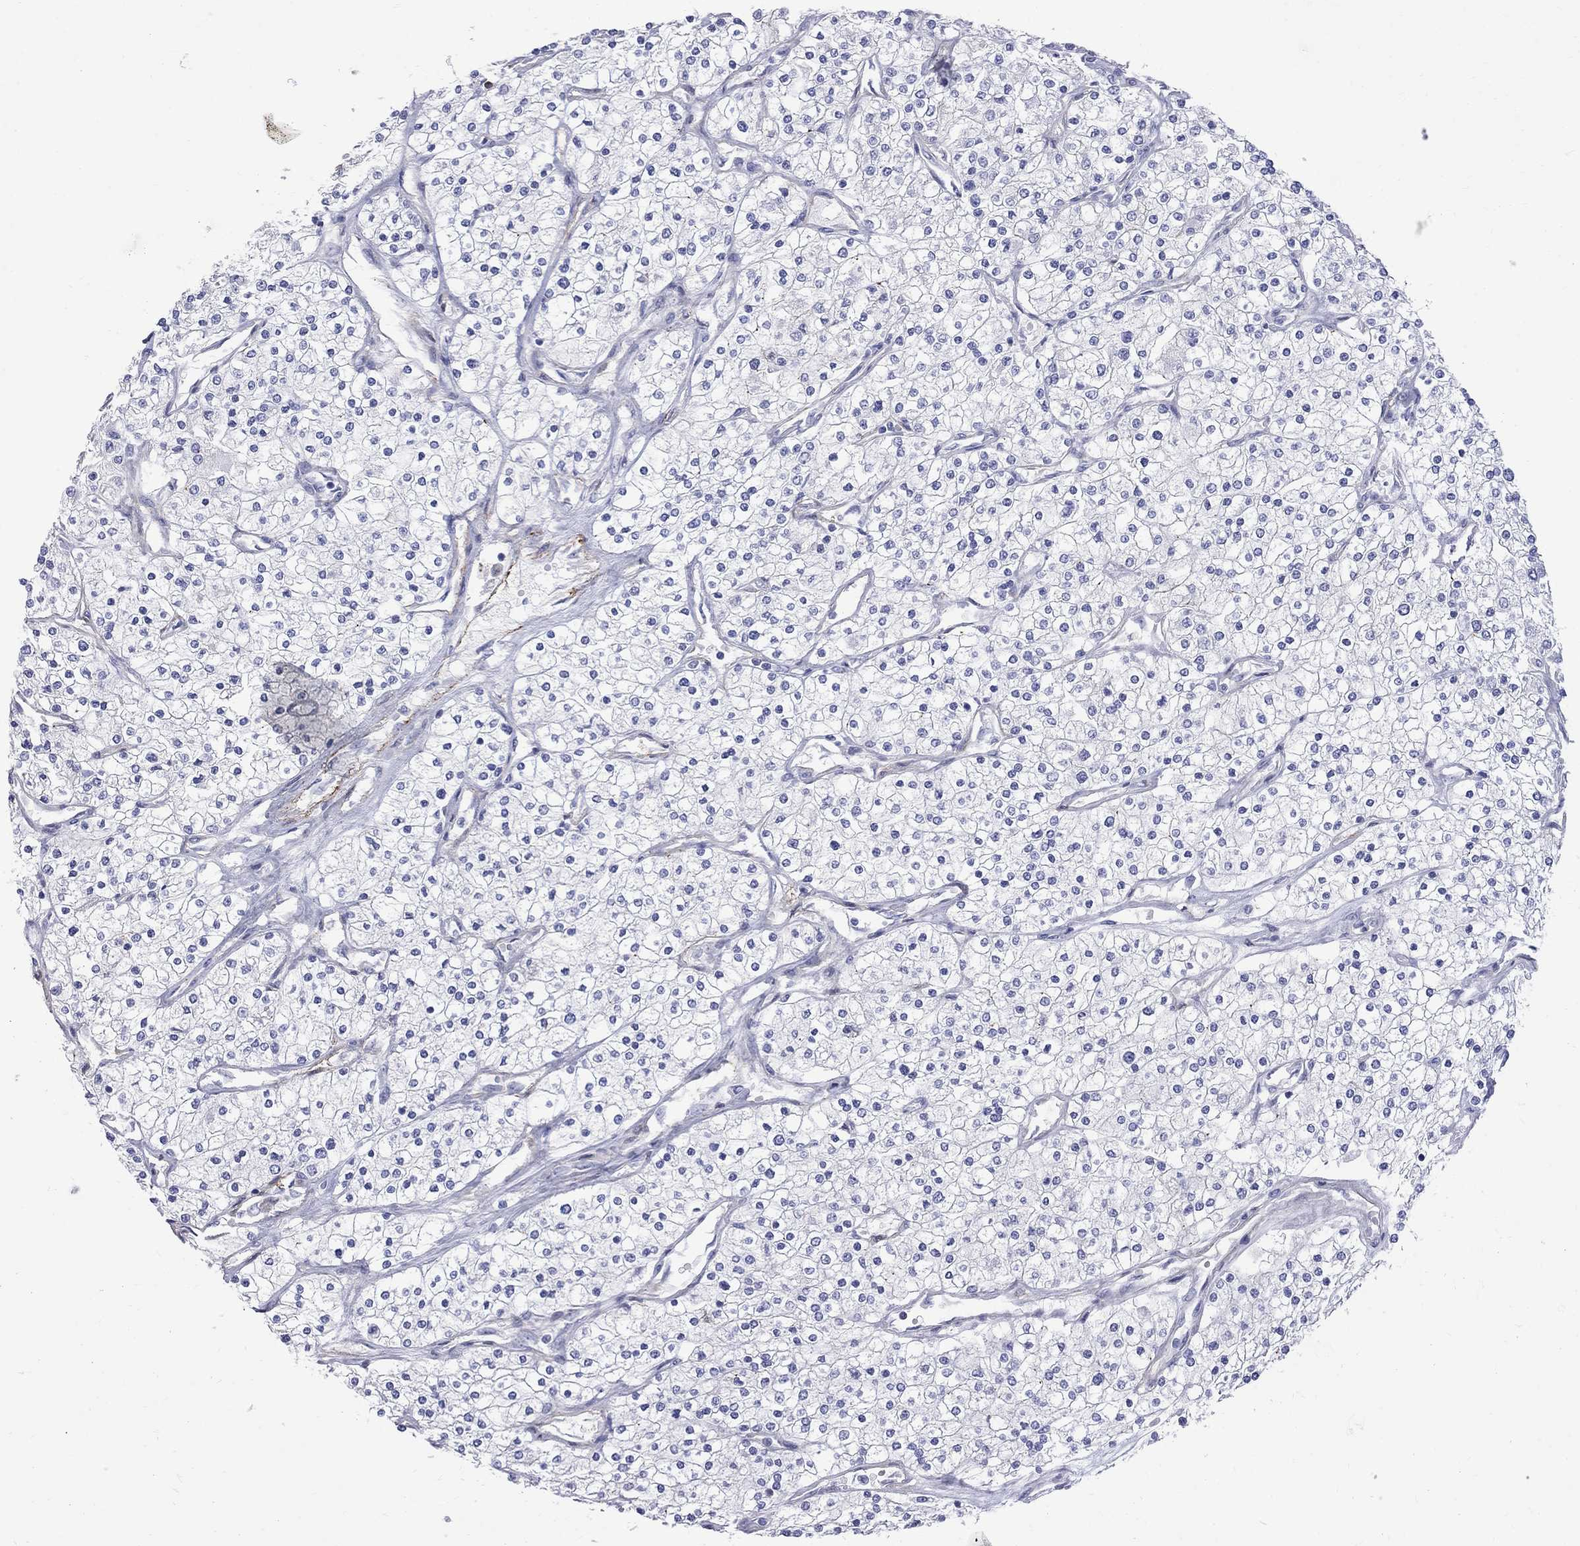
{"staining": {"intensity": "negative", "quantity": "none", "location": "none"}, "tissue": "renal cancer", "cell_type": "Tumor cells", "image_type": "cancer", "snomed": [{"axis": "morphology", "description": "Adenocarcinoma, NOS"}, {"axis": "topography", "description": "Kidney"}], "caption": "Histopathology image shows no significant protein positivity in tumor cells of adenocarcinoma (renal).", "gene": "S100A3", "patient": {"sex": "male", "age": 80}}